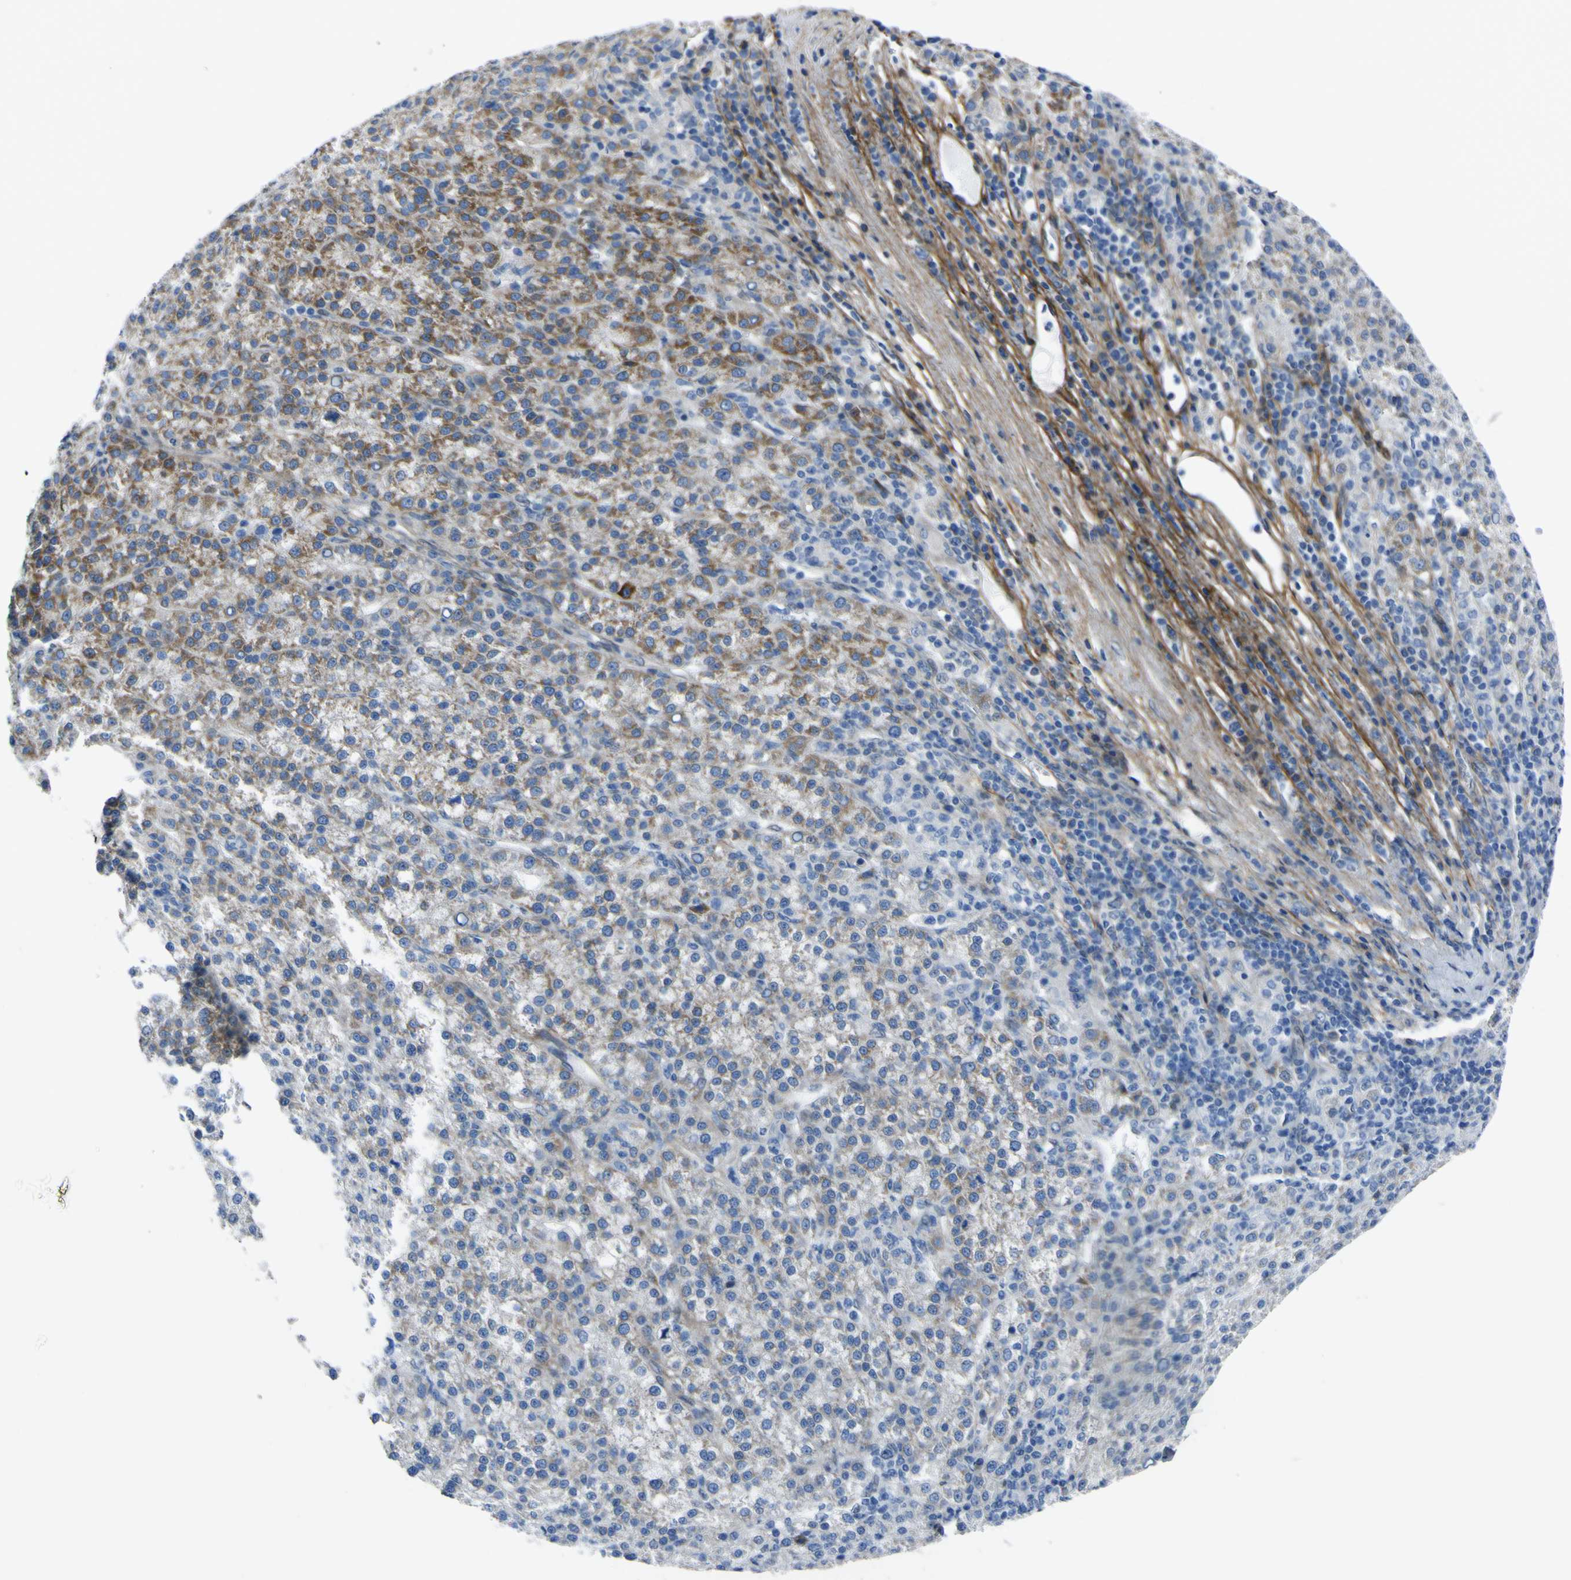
{"staining": {"intensity": "strong", "quantity": "25%-75%", "location": "cytoplasmic/membranous"}, "tissue": "liver cancer", "cell_type": "Tumor cells", "image_type": "cancer", "snomed": [{"axis": "morphology", "description": "Carcinoma, Hepatocellular, NOS"}, {"axis": "topography", "description": "Liver"}], "caption": "IHC of human liver cancer (hepatocellular carcinoma) reveals high levels of strong cytoplasmic/membranous staining in approximately 25%-75% of tumor cells.", "gene": "LRRN1", "patient": {"sex": "female", "age": 58}}